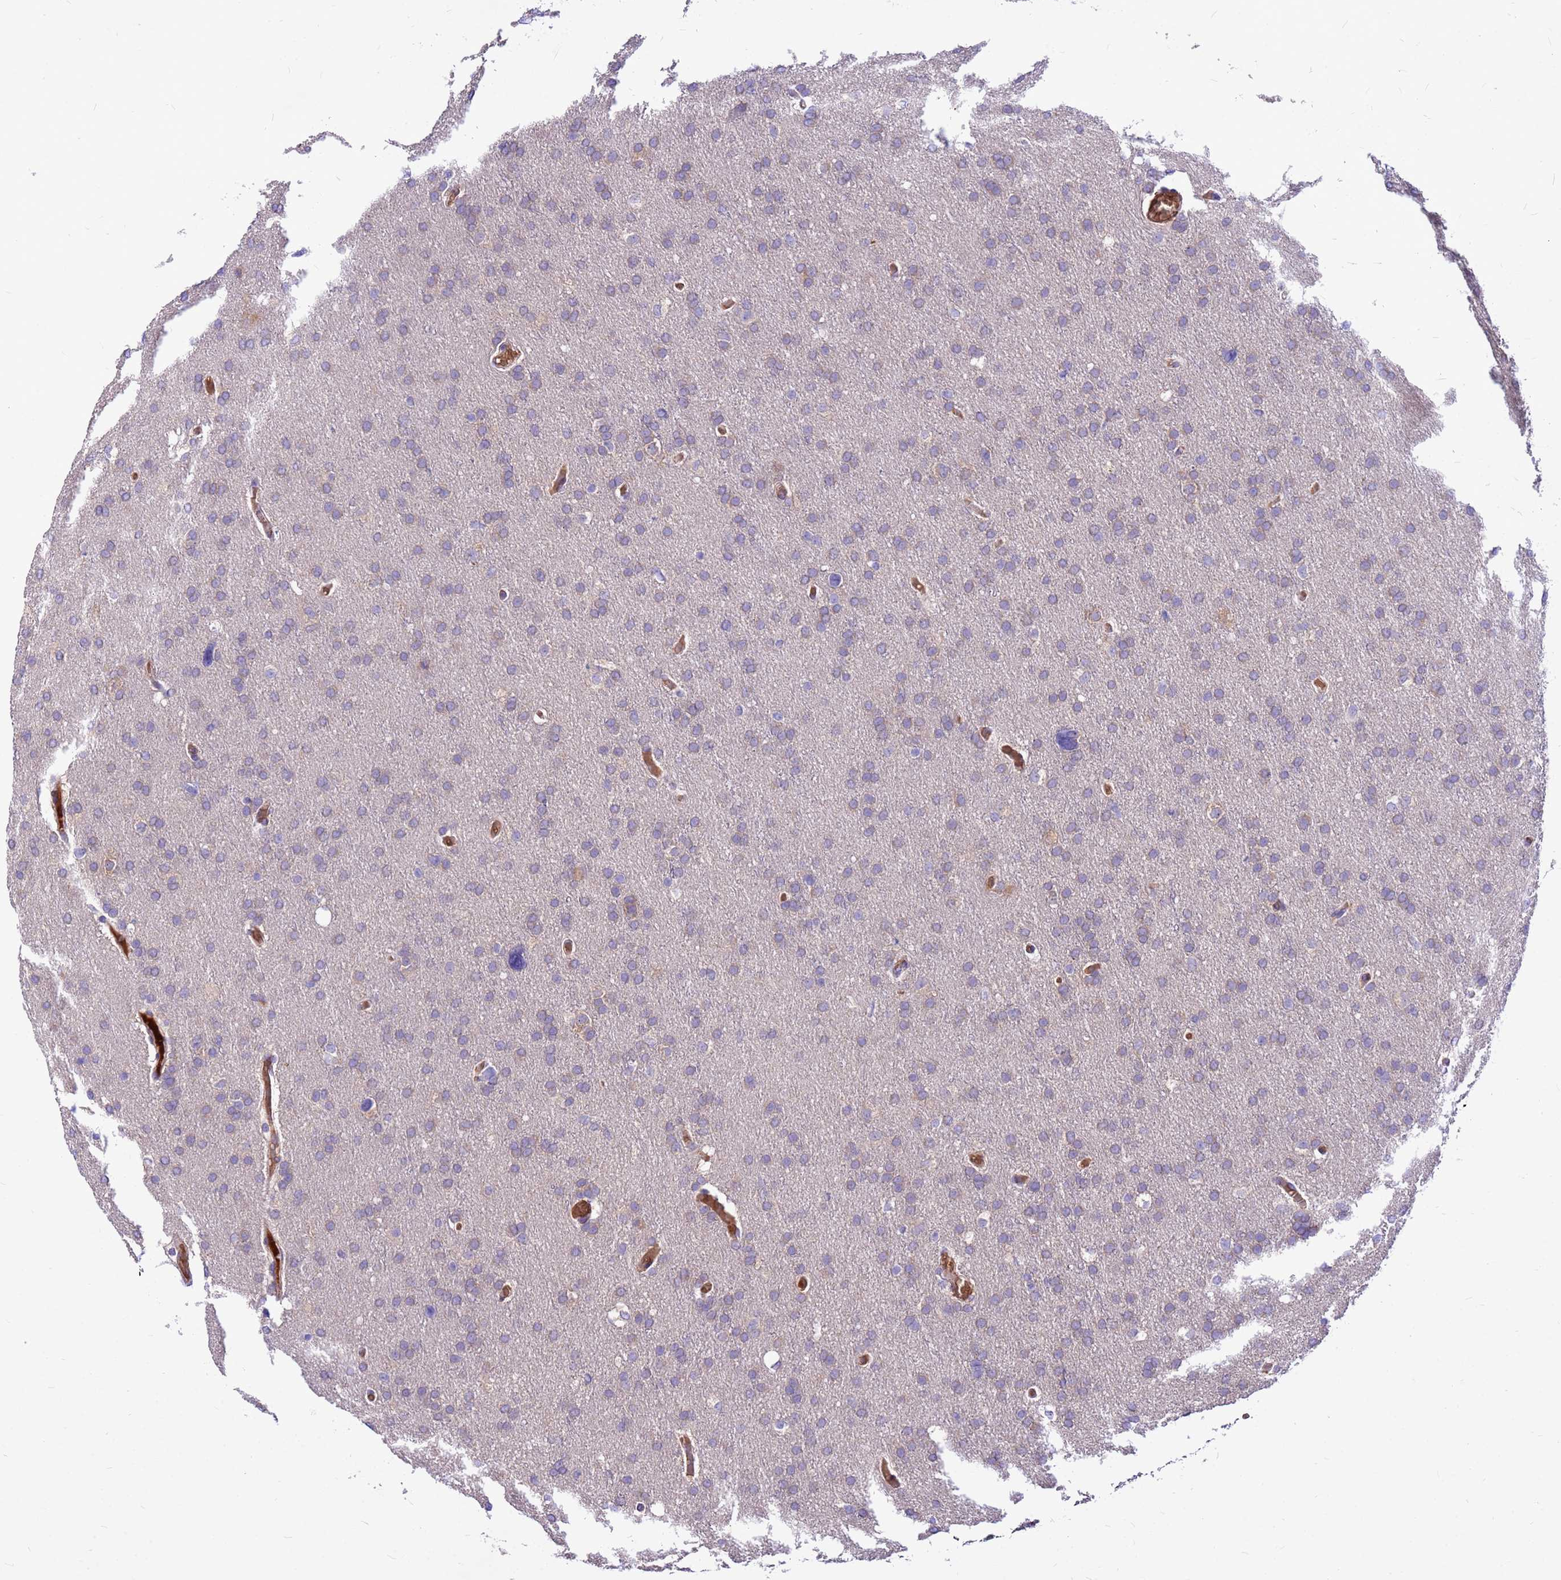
{"staining": {"intensity": "negative", "quantity": "none", "location": "none"}, "tissue": "glioma", "cell_type": "Tumor cells", "image_type": "cancer", "snomed": [{"axis": "morphology", "description": "Glioma, malignant, High grade"}, {"axis": "topography", "description": "Cerebral cortex"}], "caption": "This is an immunohistochemistry (IHC) histopathology image of malignant high-grade glioma. There is no expression in tumor cells.", "gene": "ZNF669", "patient": {"sex": "female", "age": 36}}